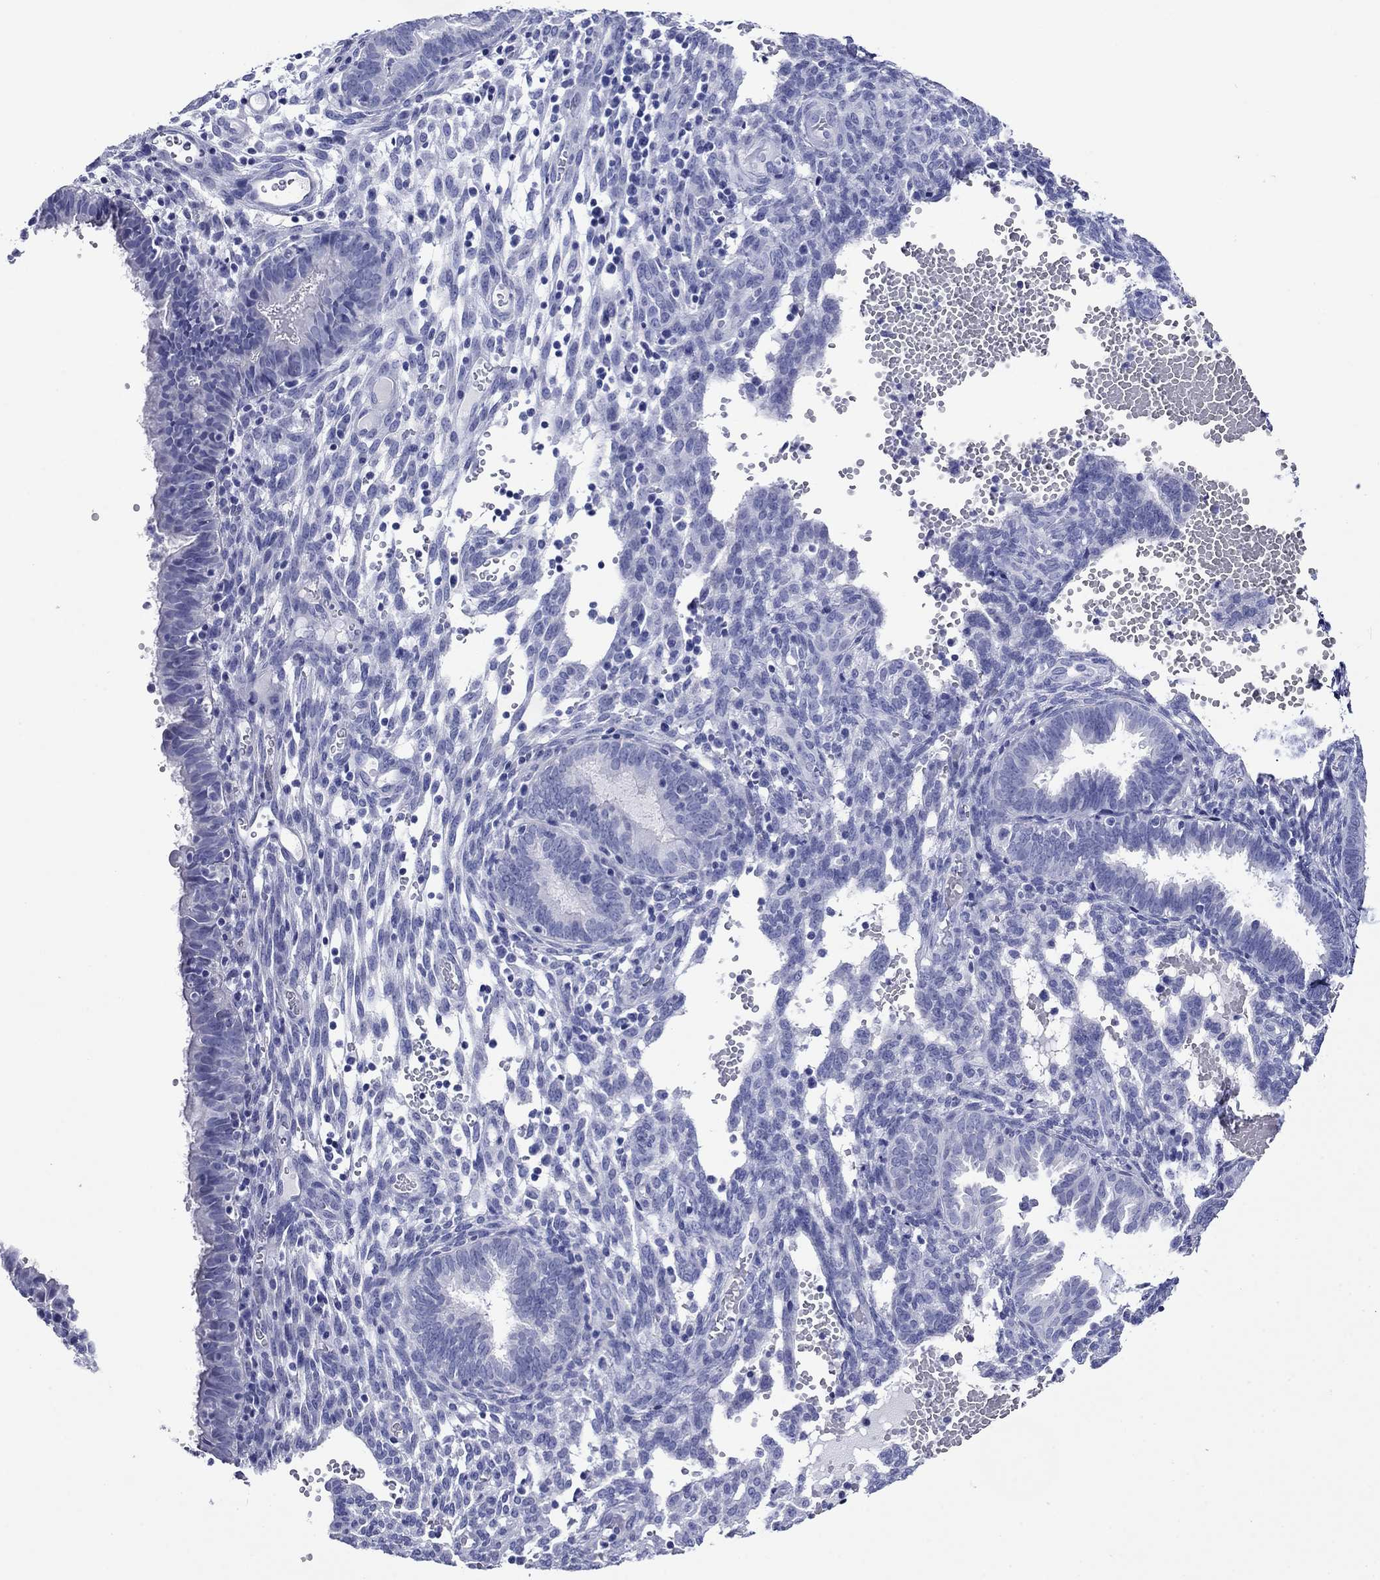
{"staining": {"intensity": "negative", "quantity": "none", "location": "none"}, "tissue": "endometrium", "cell_type": "Cells in endometrial stroma", "image_type": "normal", "snomed": [{"axis": "morphology", "description": "Normal tissue, NOS"}, {"axis": "topography", "description": "Endometrium"}], "caption": "Endometrium was stained to show a protein in brown. There is no significant staining in cells in endometrial stroma. (DAB (3,3'-diaminobenzidine) IHC with hematoxylin counter stain).", "gene": "GIP", "patient": {"sex": "female", "age": 42}}